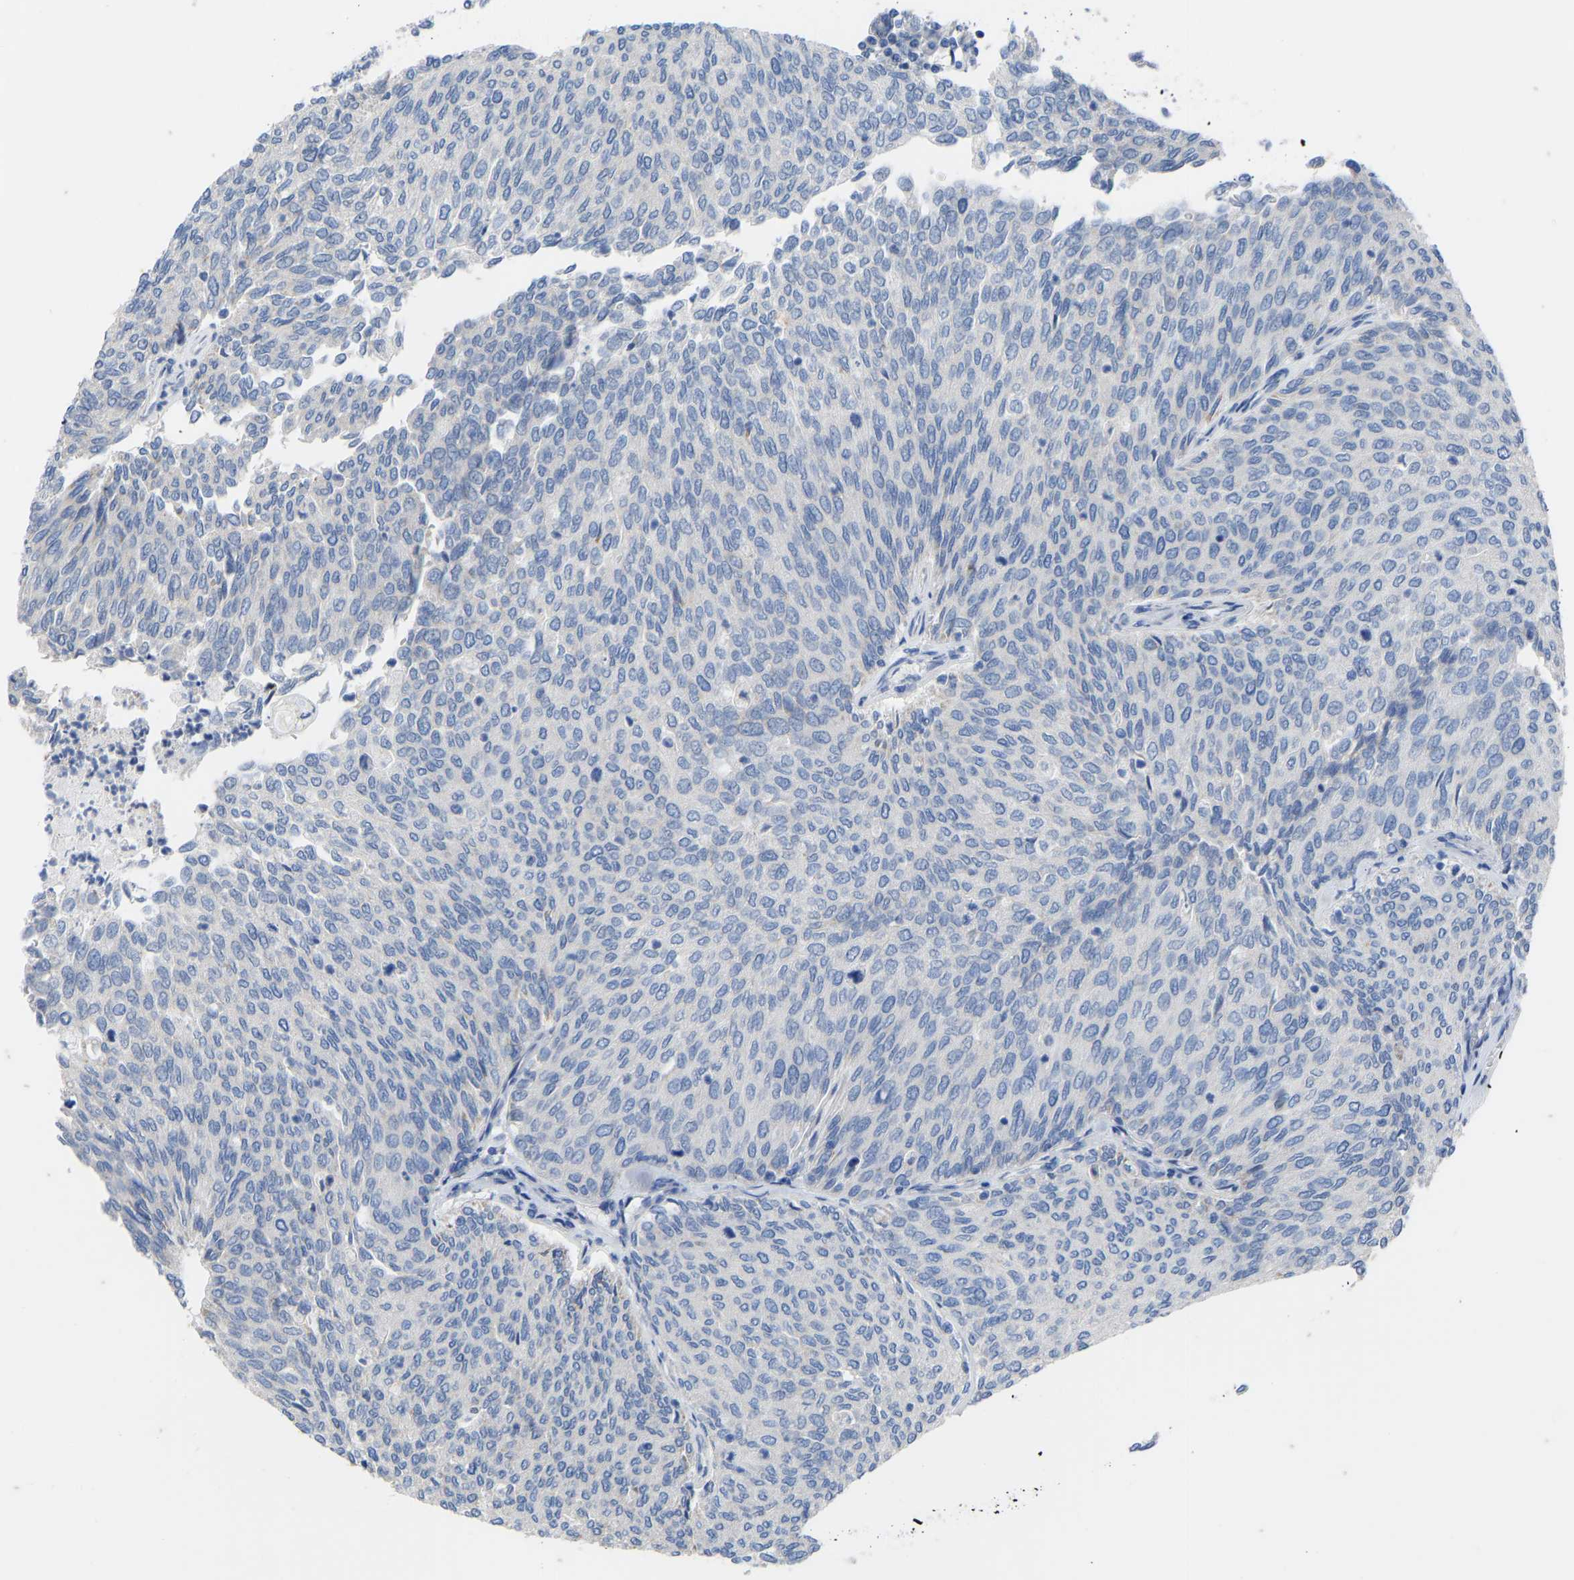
{"staining": {"intensity": "negative", "quantity": "none", "location": "none"}, "tissue": "urothelial cancer", "cell_type": "Tumor cells", "image_type": "cancer", "snomed": [{"axis": "morphology", "description": "Urothelial carcinoma, Low grade"}, {"axis": "topography", "description": "Urinary bladder"}], "caption": "Immunohistochemistry (IHC) of human urothelial cancer demonstrates no staining in tumor cells.", "gene": "OLIG2", "patient": {"sex": "female", "age": 79}}